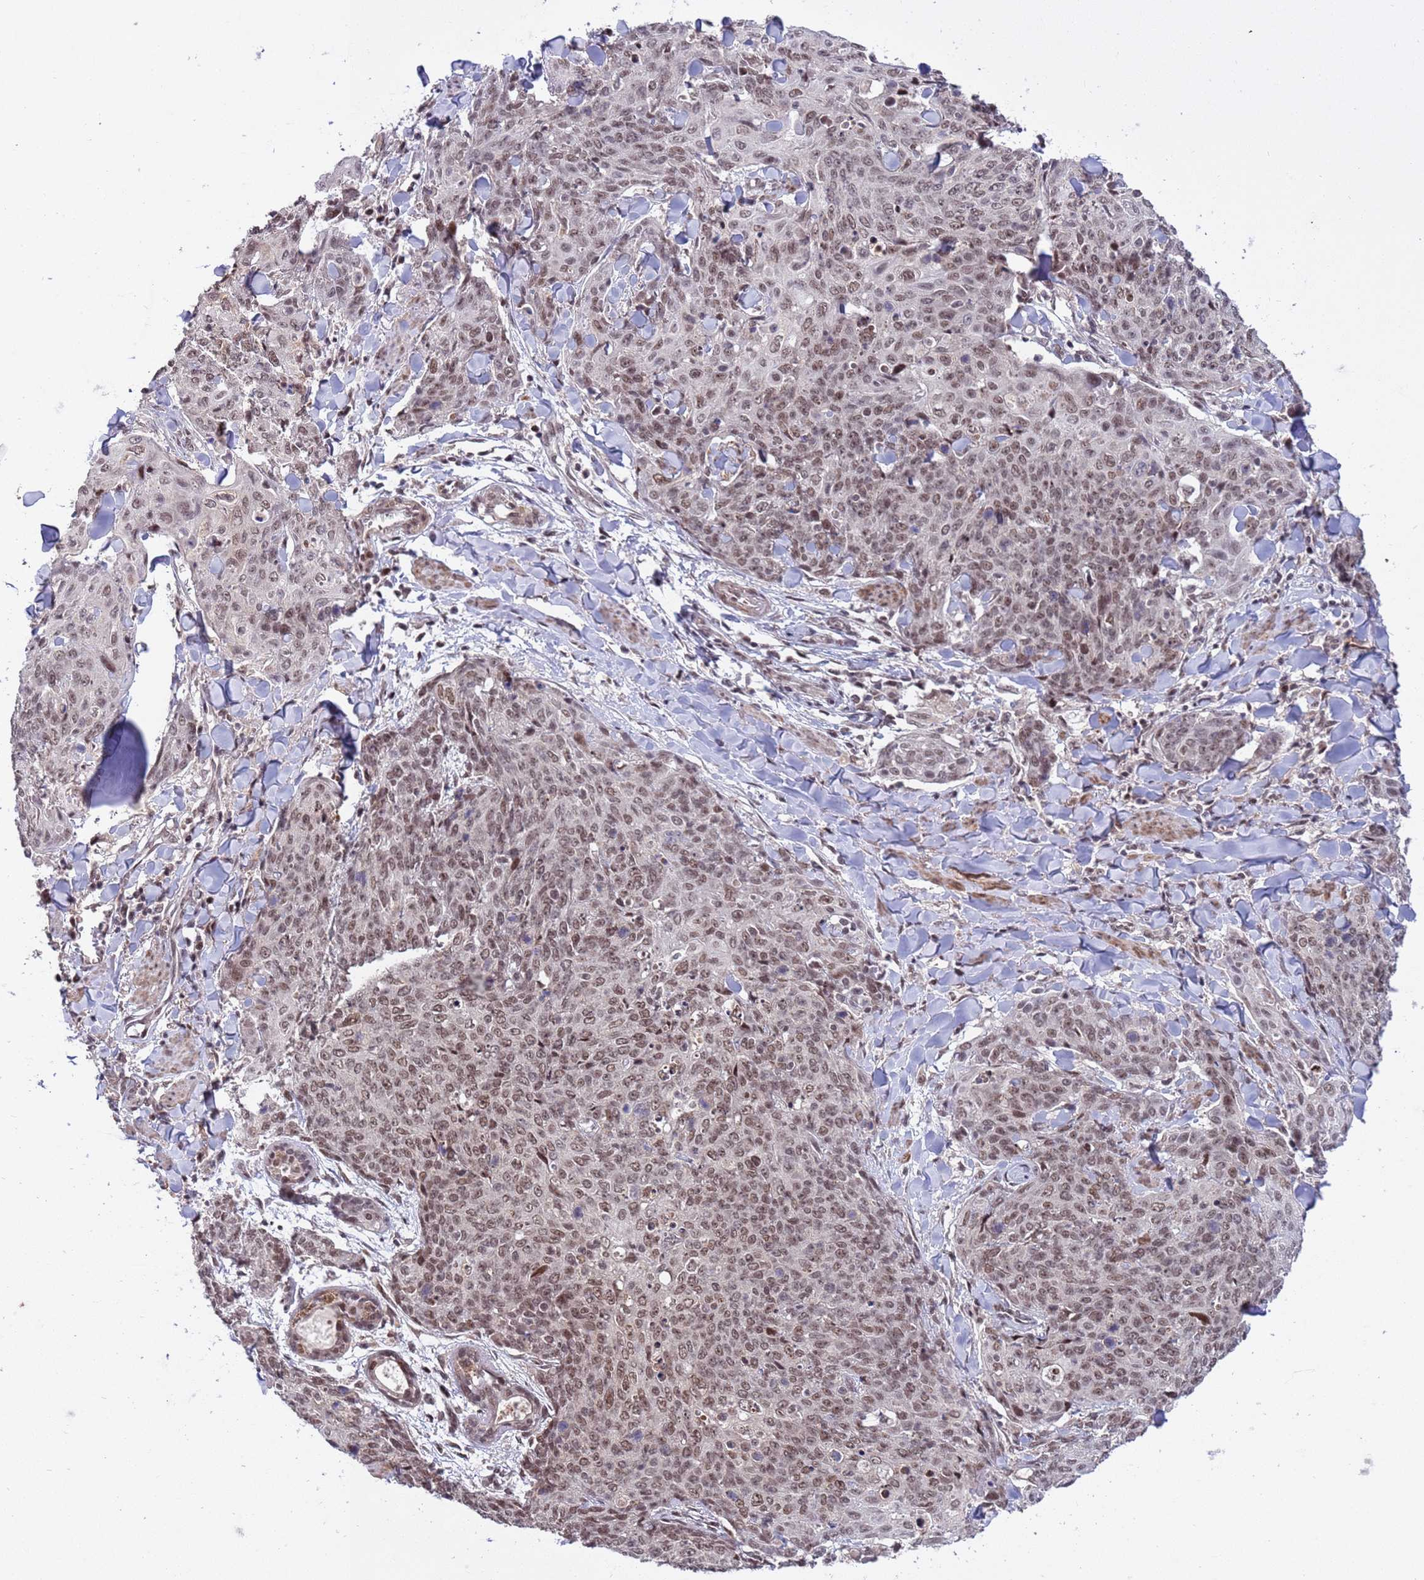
{"staining": {"intensity": "moderate", "quantity": ">75%", "location": "nuclear"}, "tissue": "skin cancer", "cell_type": "Tumor cells", "image_type": "cancer", "snomed": [{"axis": "morphology", "description": "Squamous cell carcinoma, NOS"}, {"axis": "topography", "description": "Skin"}, {"axis": "topography", "description": "Vulva"}], "caption": "Protein expression analysis of skin cancer shows moderate nuclear staining in about >75% of tumor cells. Nuclei are stained in blue.", "gene": "PPM1H", "patient": {"sex": "female", "age": 85}}